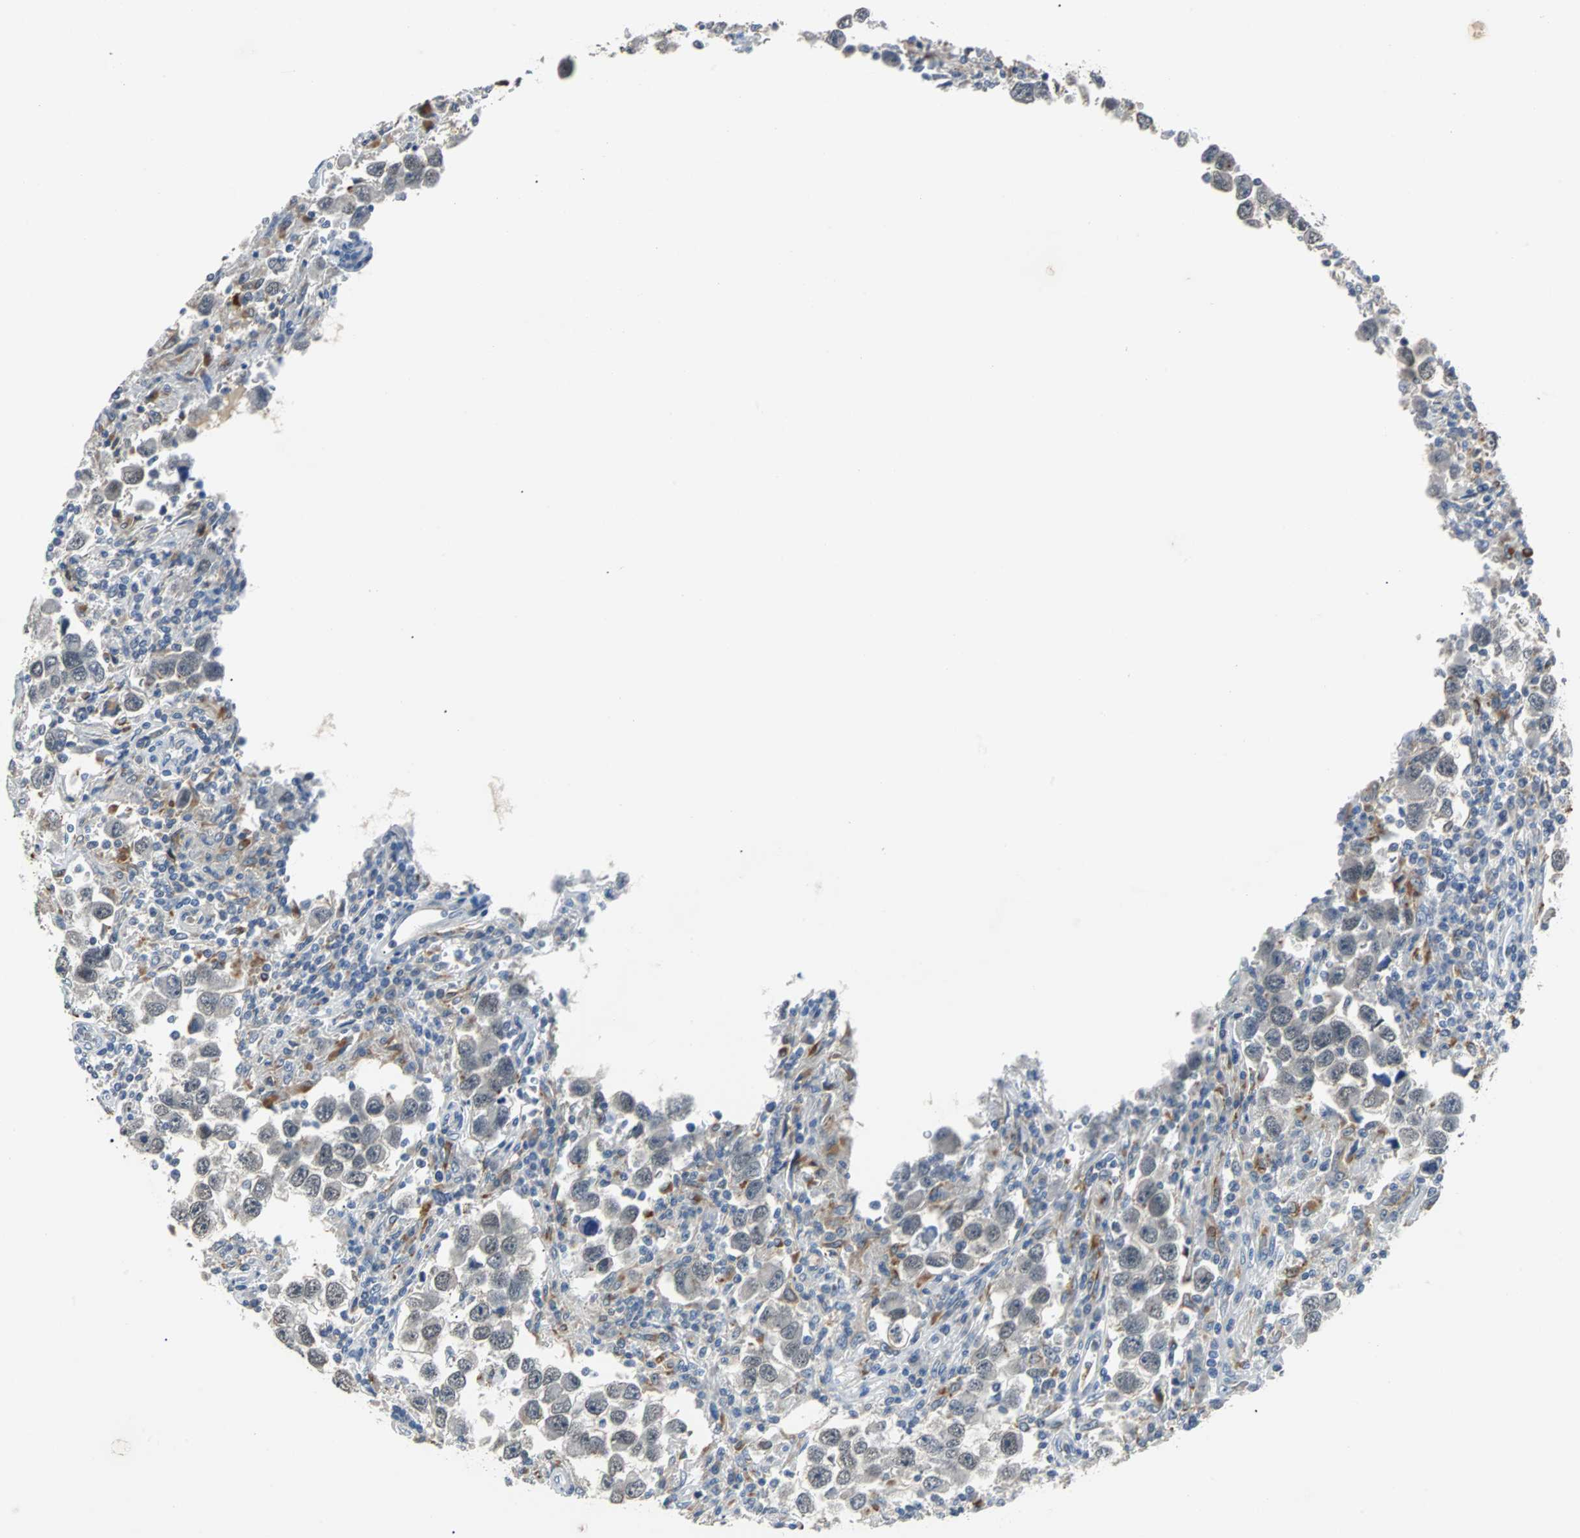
{"staining": {"intensity": "negative", "quantity": "none", "location": "none"}, "tissue": "testis cancer", "cell_type": "Tumor cells", "image_type": "cancer", "snomed": [{"axis": "morphology", "description": "Carcinoma, Embryonal, NOS"}, {"axis": "topography", "description": "Testis"}], "caption": "There is no significant expression in tumor cells of testis cancer (embryonal carcinoma).", "gene": "HLX", "patient": {"sex": "male", "age": 21}}